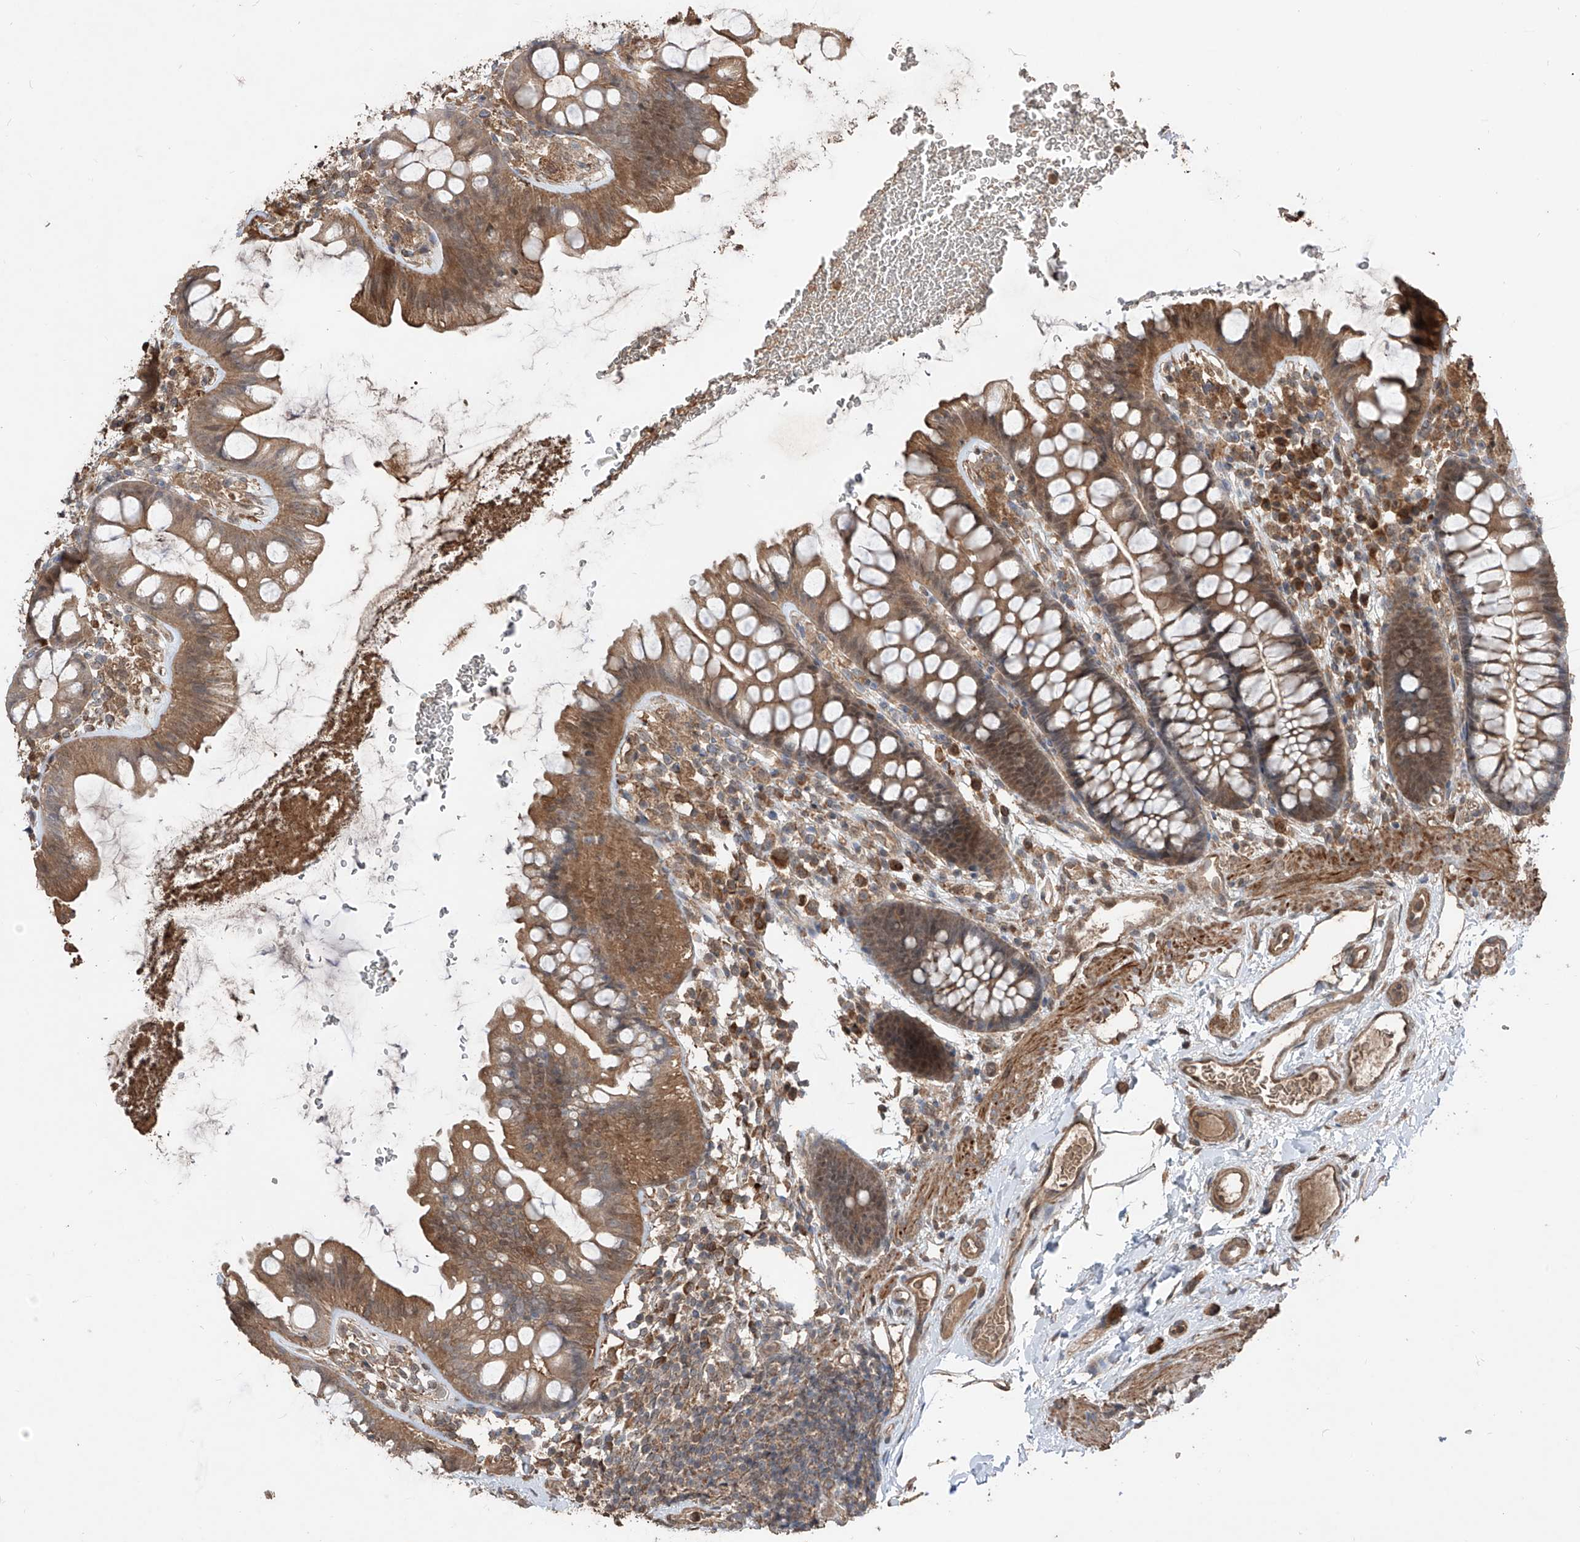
{"staining": {"intensity": "moderate", "quantity": ">75%", "location": "cytoplasmic/membranous"}, "tissue": "colon", "cell_type": "Endothelial cells", "image_type": "normal", "snomed": [{"axis": "morphology", "description": "Normal tissue, NOS"}, {"axis": "topography", "description": "Colon"}], "caption": "This is a micrograph of immunohistochemistry staining of normal colon, which shows moderate staining in the cytoplasmic/membranous of endothelial cells.", "gene": "FAM135A", "patient": {"sex": "female", "age": 62}}